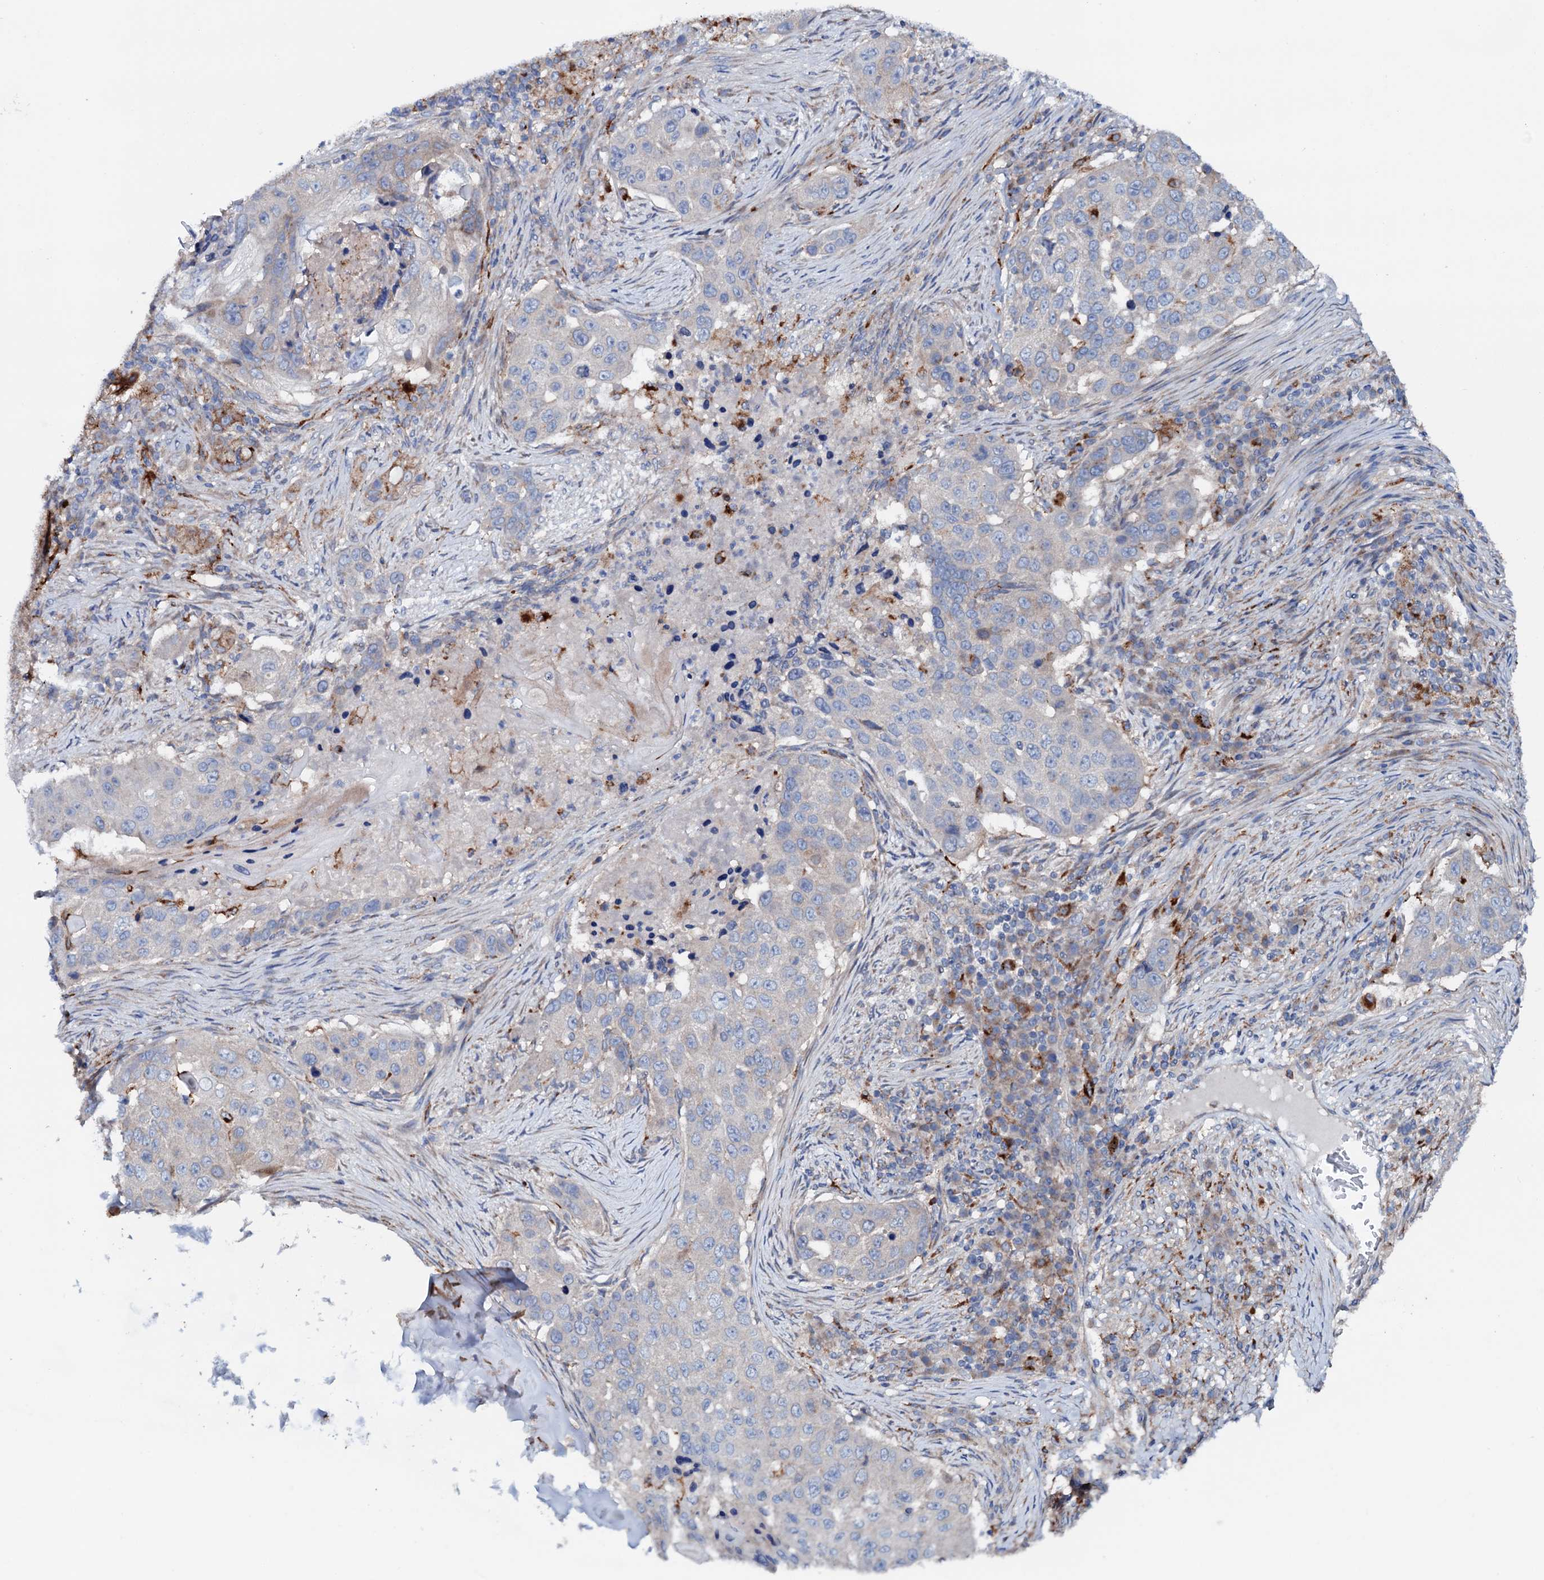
{"staining": {"intensity": "negative", "quantity": "none", "location": "none"}, "tissue": "lung cancer", "cell_type": "Tumor cells", "image_type": "cancer", "snomed": [{"axis": "morphology", "description": "Squamous cell carcinoma, NOS"}, {"axis": "topography", "description": "Lung"}], "caption": "Immunohistochemical staining of human lung cancer (squamous cell carcinoma) reveals no significant positivity in tumor cells.", "gene": "P2RX4", "patient": {"sex": "female", "age": 63}}